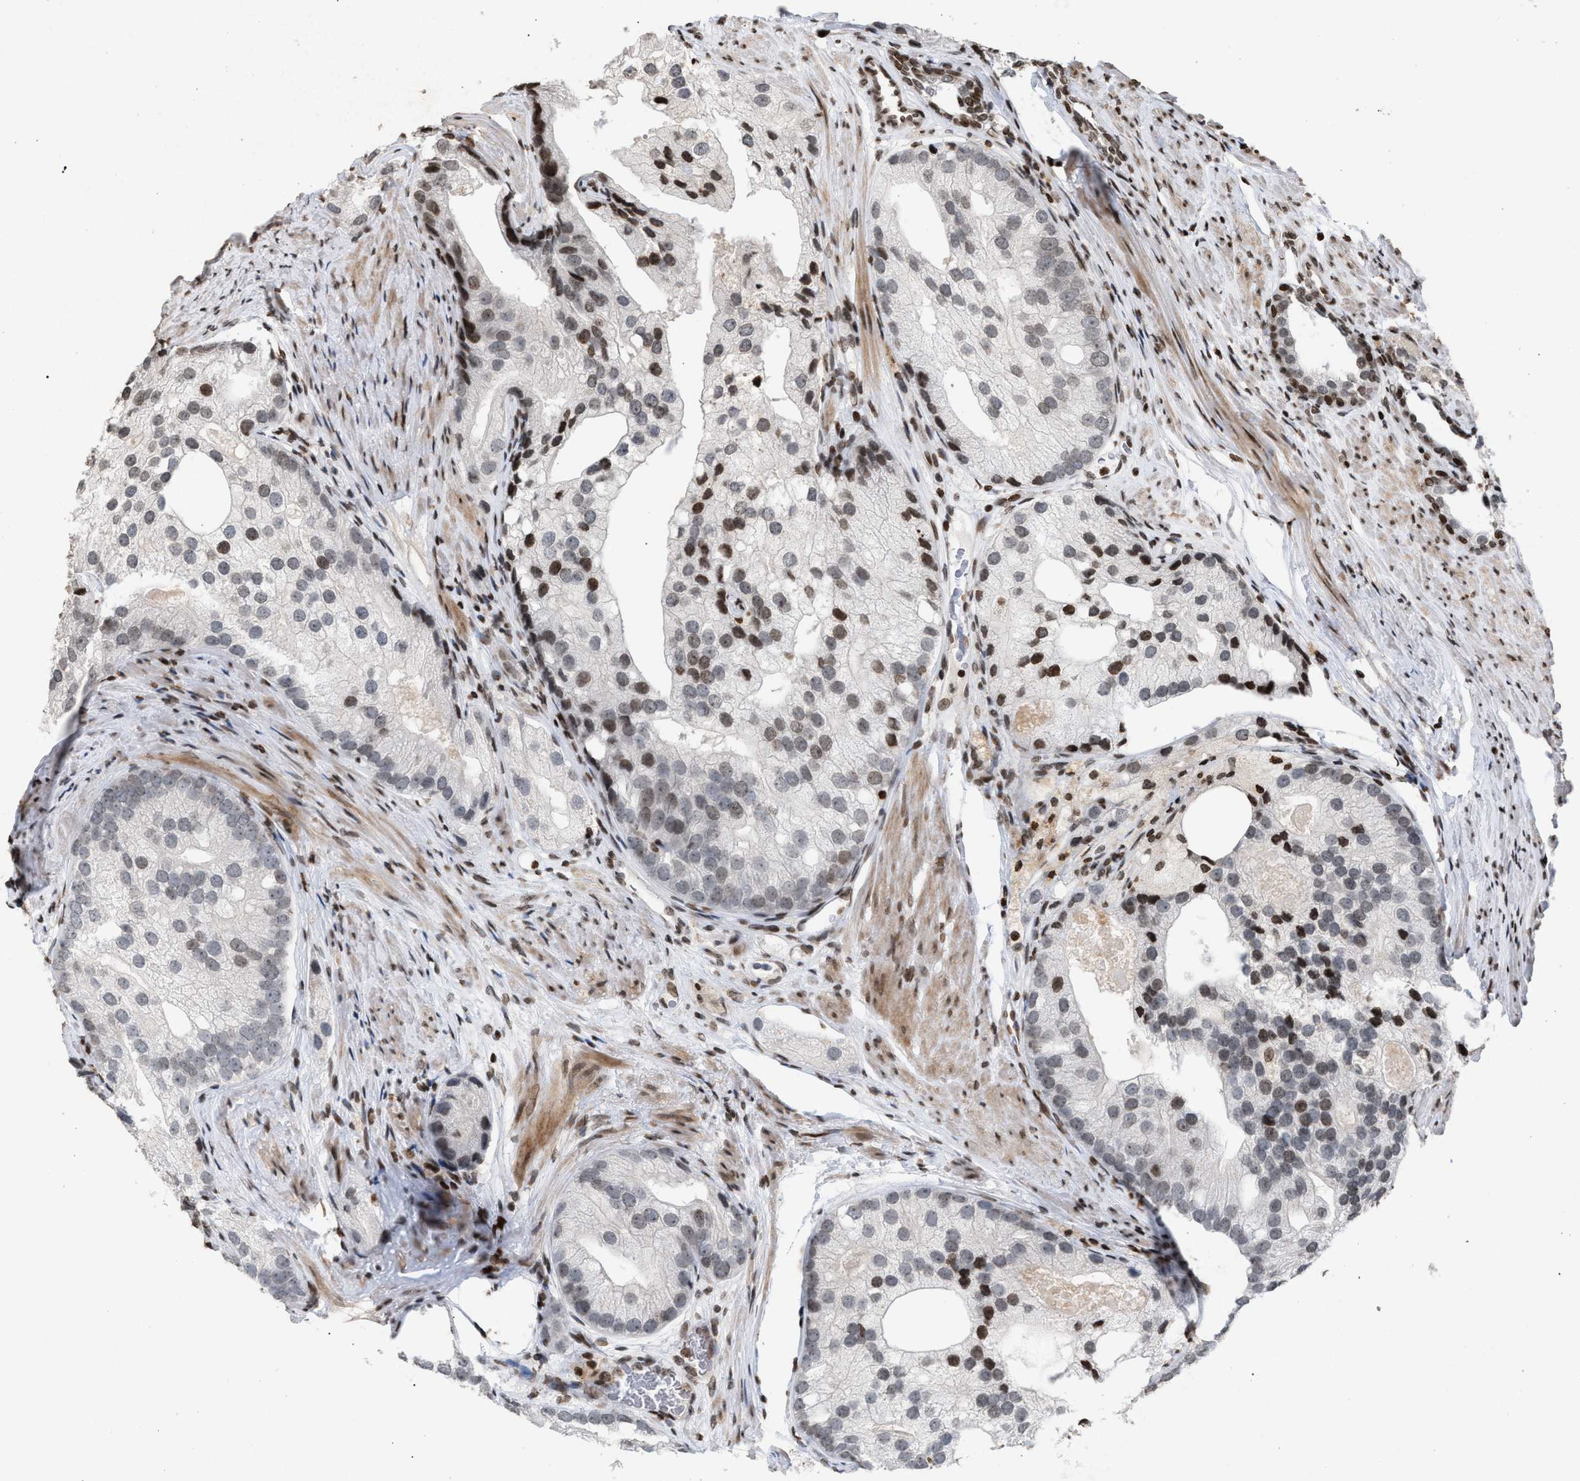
{"staining": {"intensity": "moderate", "quantity": "25%-75%", "location": "nuclear"}, "tissue": "prostate cancer", "cell_type": "Tumor cells", "image_type": "cancer", "snomed": [{"axis": "morphology", "description": "Adenocarcinoma, Low grade"}, {"axis": "topography", "description": "Prostate"}], "caption": "A photomicrograph showing moderate nuclear positivity in about 25%-75% of tumor cells in prostate adenocarcinoma (low-grade), as visualized by brown immunohistochemical staining.", "gene": "FOXD3", "patient": {"sex": "male", "age": 69}}